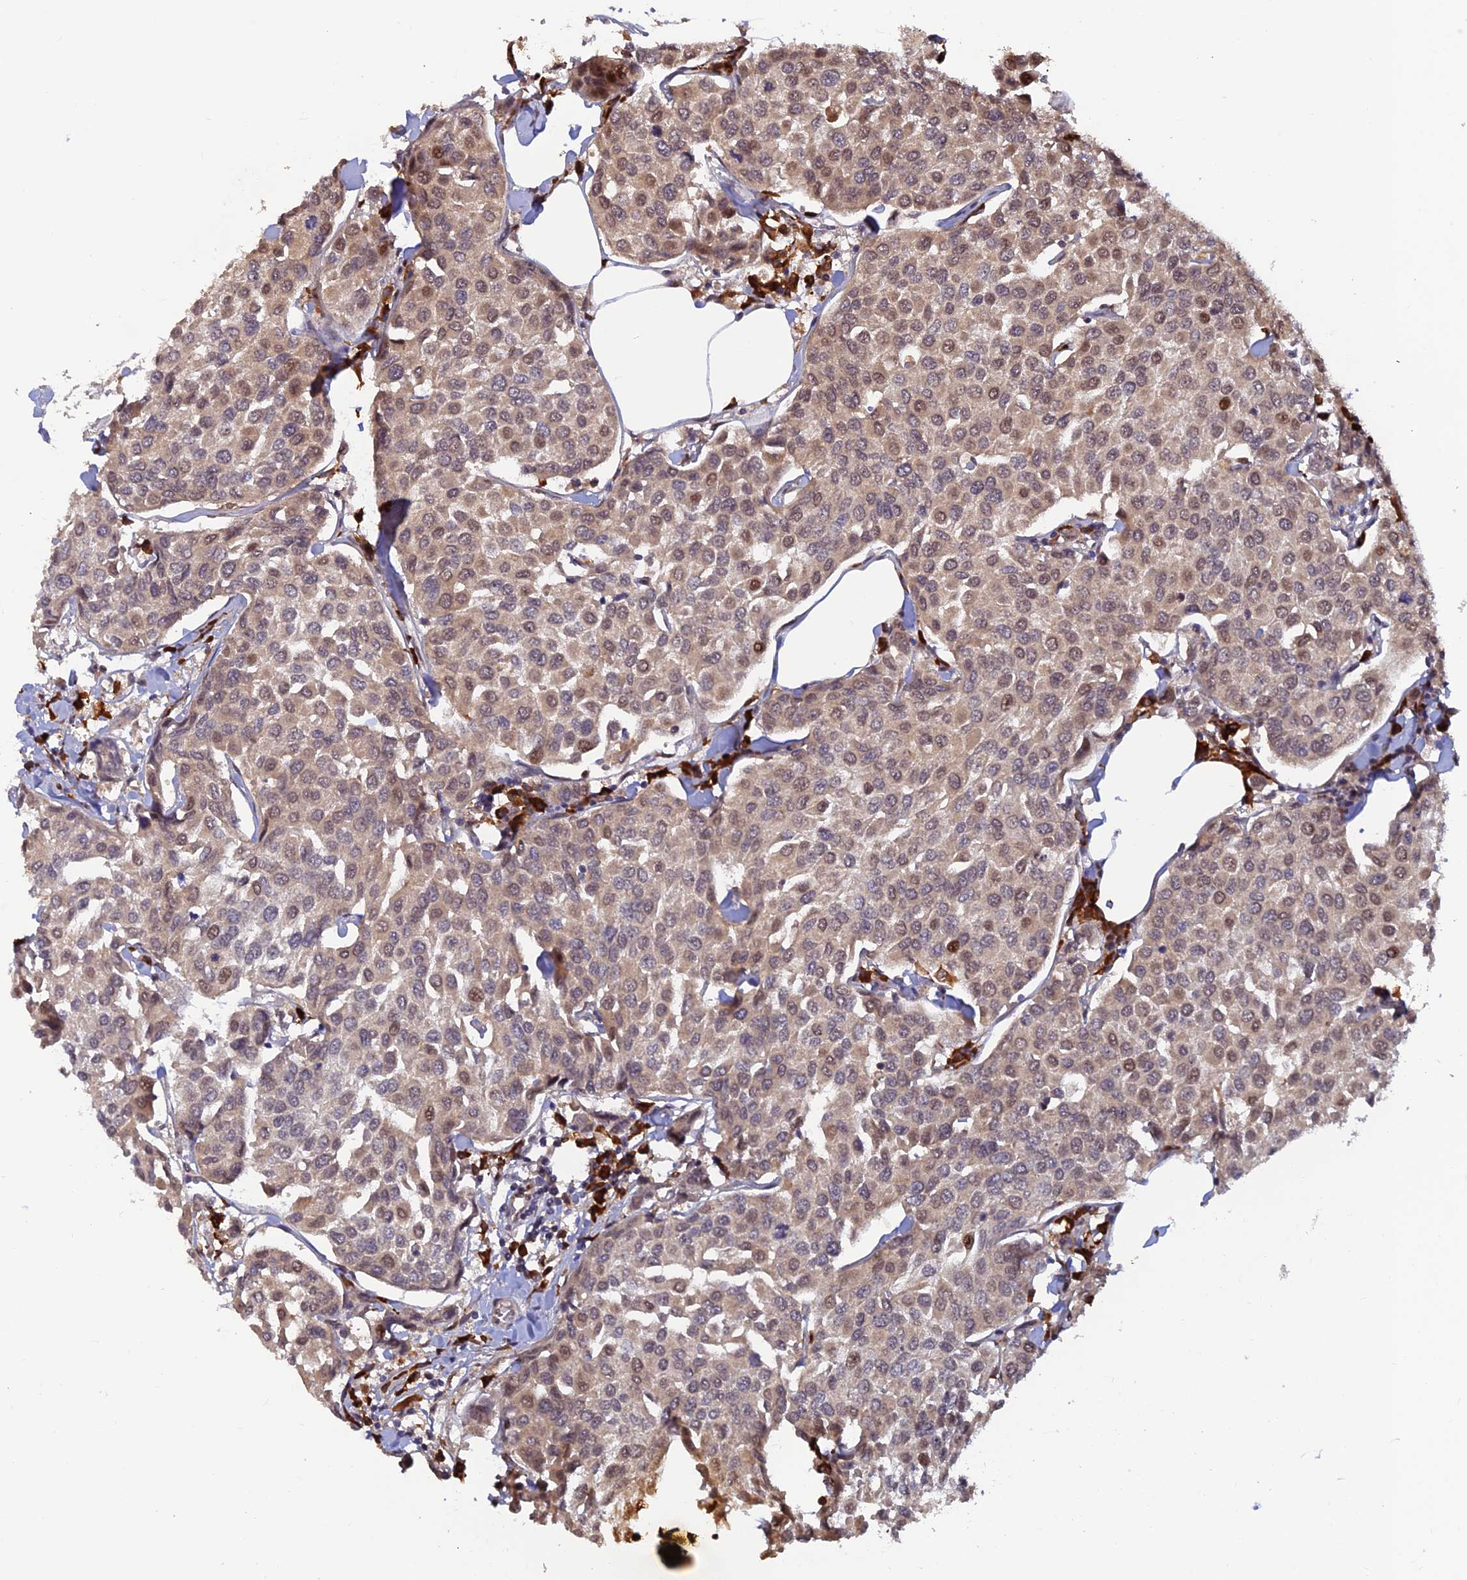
{"staining": {"intensity": "weak", "quantity": ">75%", "location": "cytoplasmic/membranous,nuclear"}, "tissue": "breast cancer", "cell_type": "Tumor cells", "image_type": "cancer", "snomed": [{"axis": "morphology", "description": "Duct carcinoma"}, {"axis": "topography", "description": "Breast"}], "caption": "A brown stain shows weak cytoplasmic/membranous and nuclear positivity of a protein in human breast infiltrating ductal carcinoma tumor cells. (IHC, brightfield microscopy, high magnification).", "gene": "ZNF565", "patient": {"sex": "female", "age": 55}}